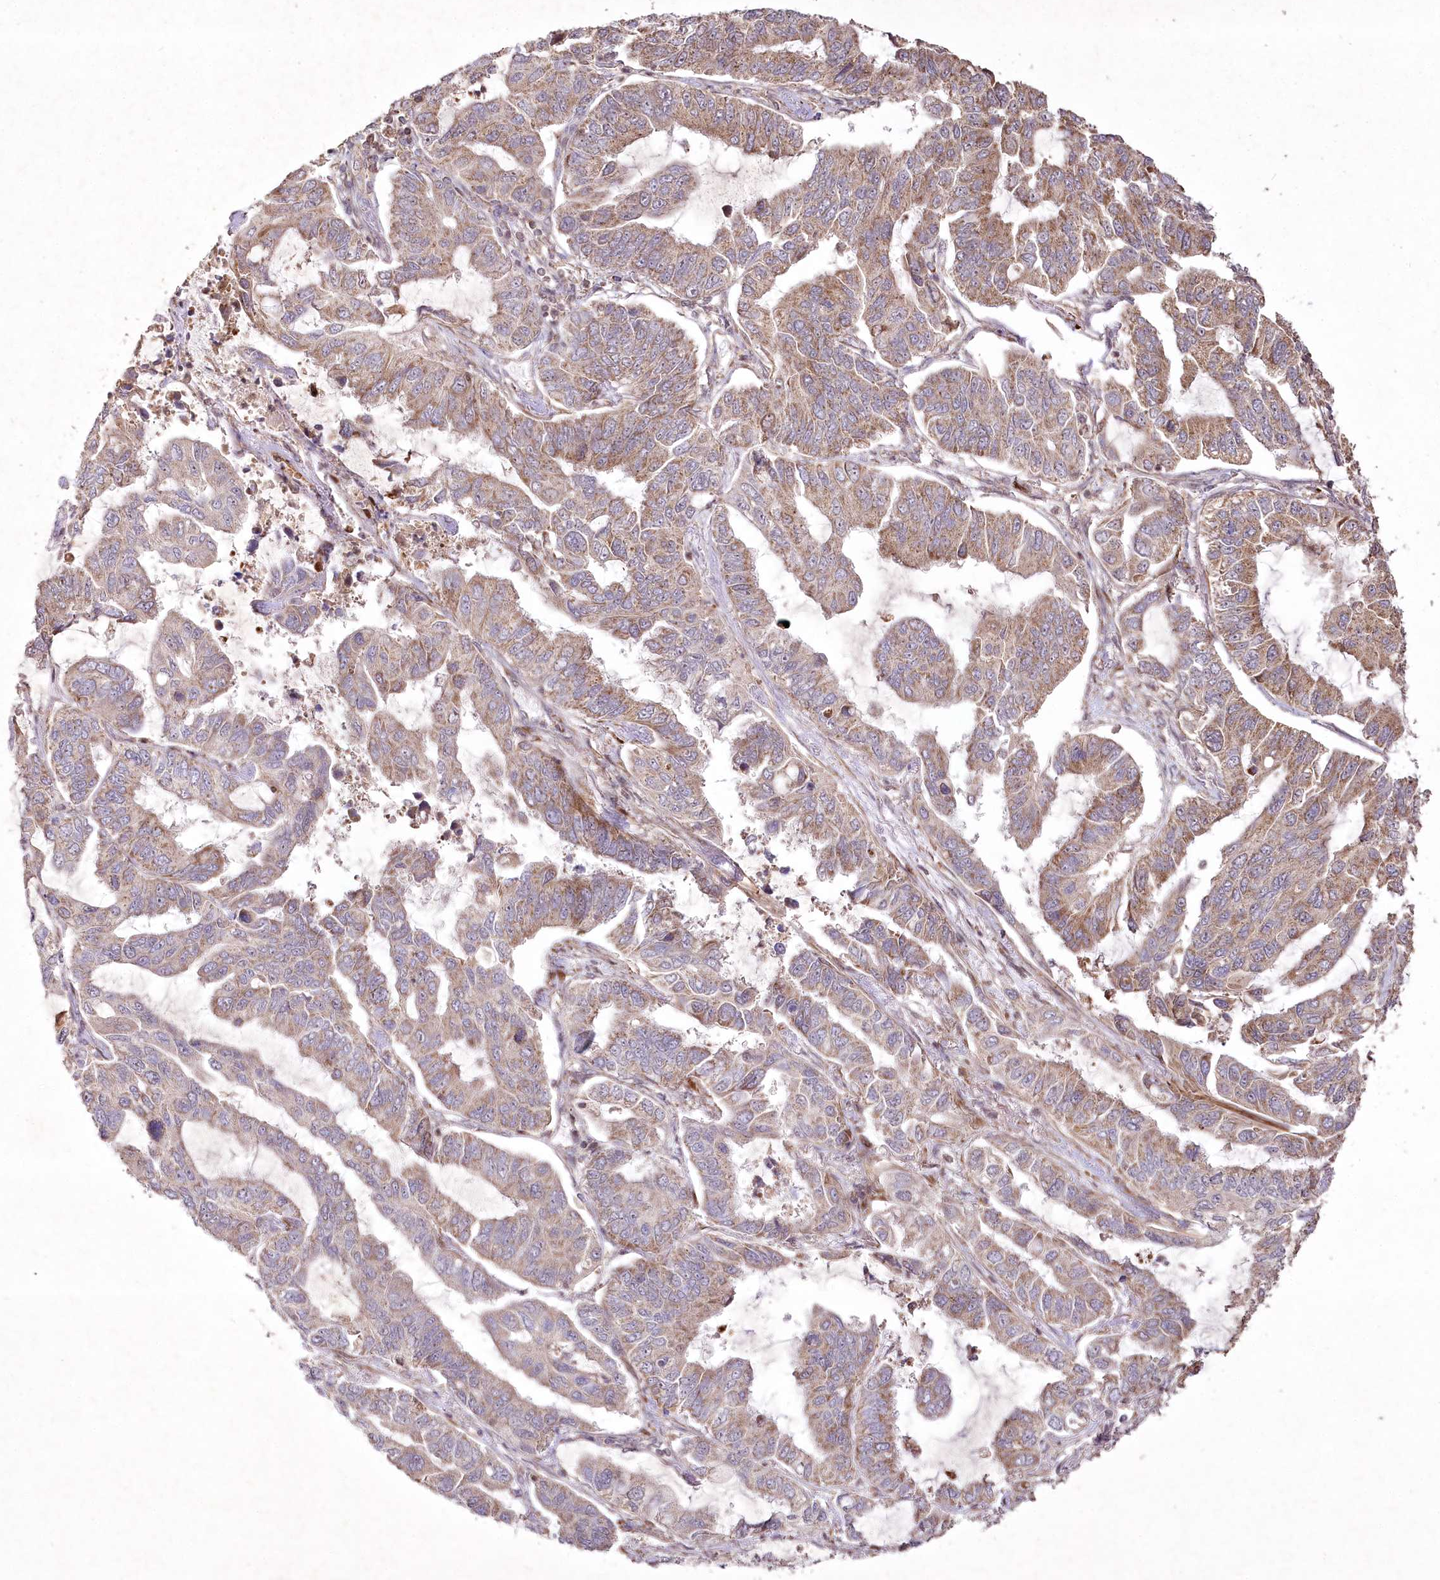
{"staining": {"intensity": "weak", "quantity": ">75%", "location": "cytoplasmic/membranous"}, "tissue": "lung cancer", "cell_type": "Tumor cells", "image_type": "cancer", "snomed": [{"axis": "morphology", "description": "Adenocarcinoma, NOS"}, {"axis": "topography", "description": "Lung"}], "caption": "Protein staining of adenocarcinoma (lung) tissue demonstrates weak cytoplasmic/membranous positivity in approximately >75% of tumor cells.", "gene": "PSTK", "patient": {"sex": "male", "age": 64}}